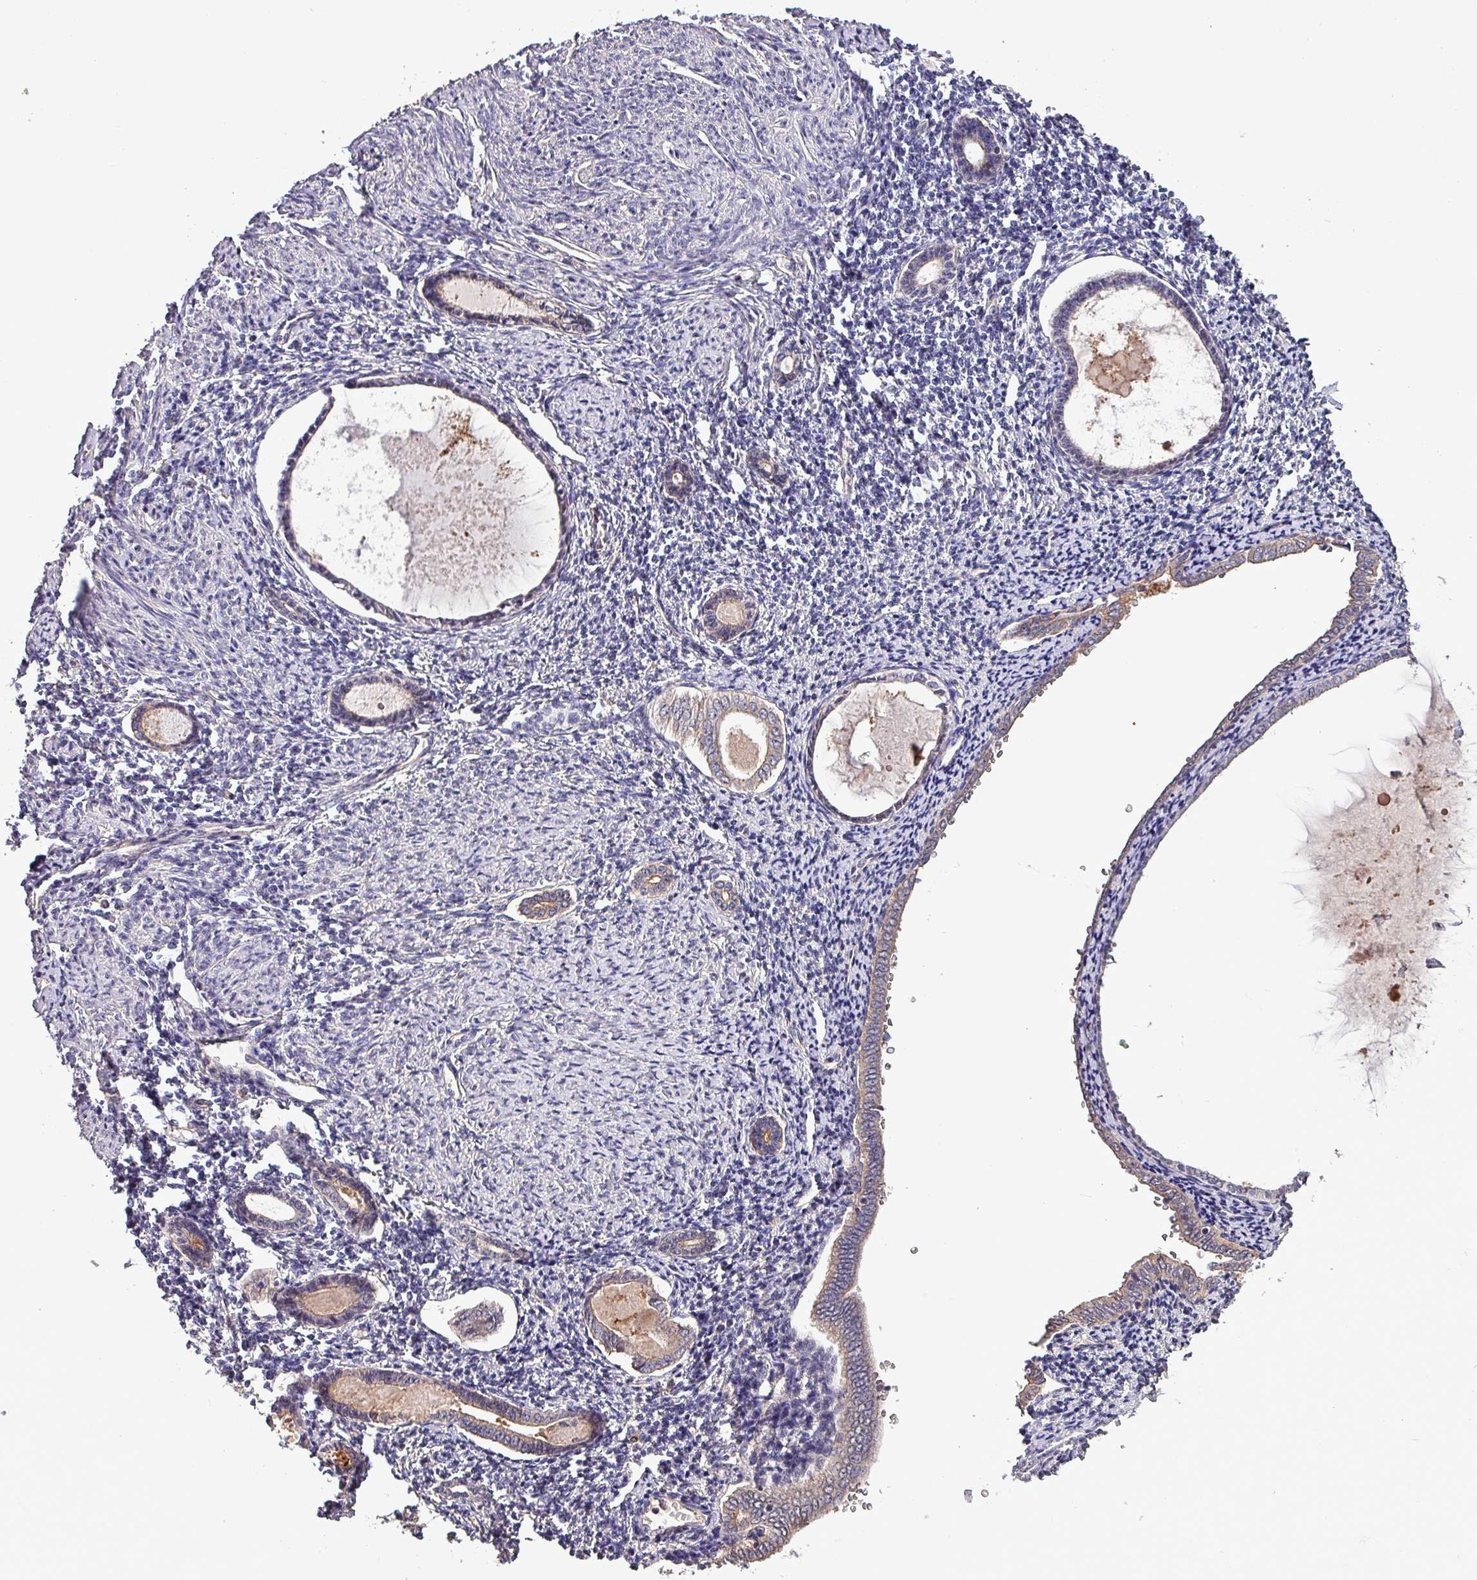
{"staining": {"intensity": "weak", "quantity": "25%-75%", "location": "cytoplasmic/membranous"}, "tissue": "endometrium", "cell_type": "Cells in endometrial stroma", "image_type": "normal", "snomed": [{"axis": "morphology", "description": "Normal tissue, NOS"}, {"axis": "topography", "description": "Endometrium"}], "caption": "A high-resolution photomicrograph shows IHC staining of normal endometrium, which displays weak cytoplasmic/membranous expression in about 25%-75% of cells in endometrial stroma.", "gene": "PAFAH1B2", "patient": {"sex": "female", "age": 63}}